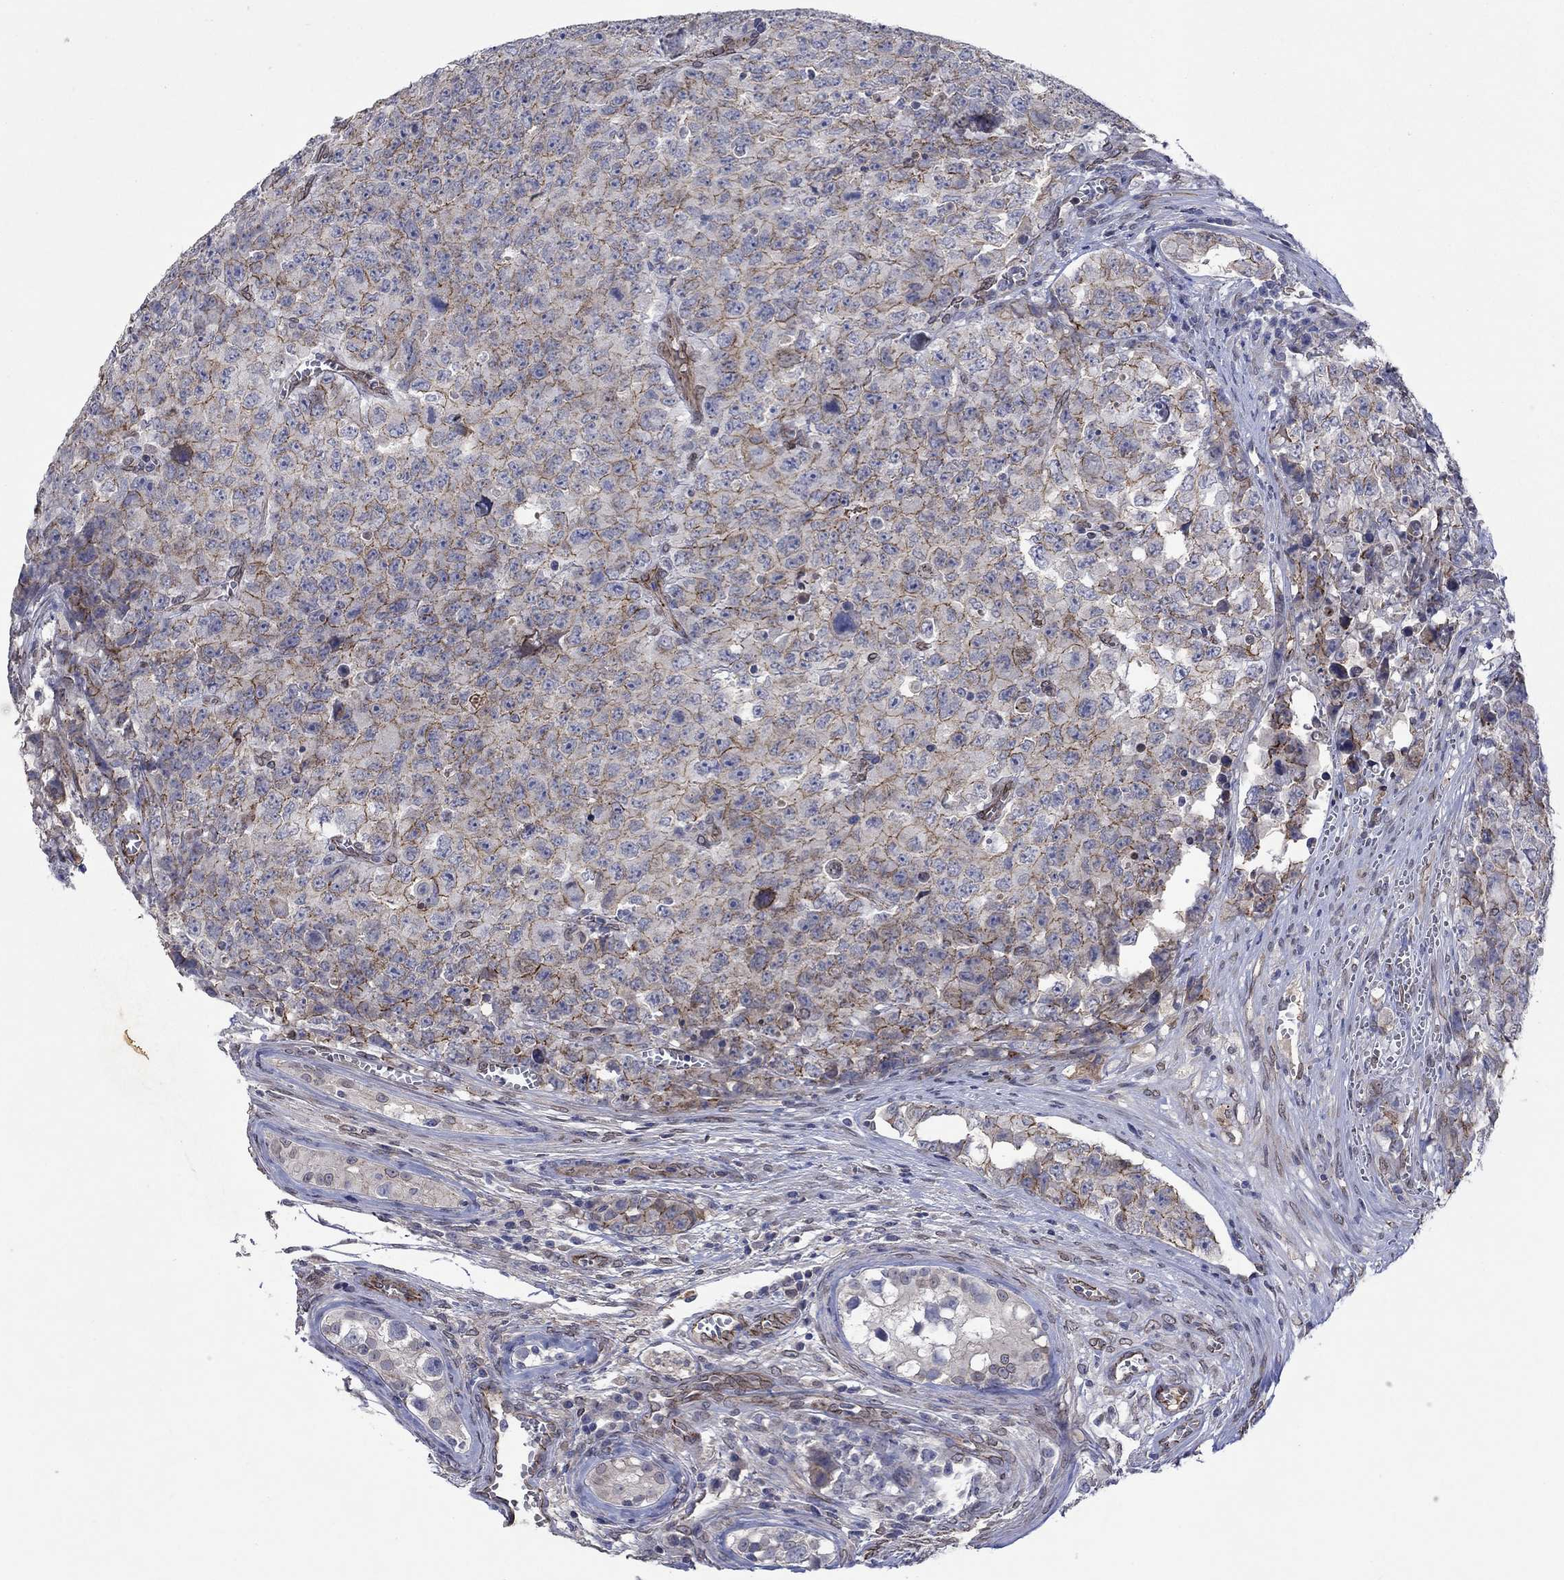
{"staining": {"intensity": "moderate", "quantity": "<25%", "location": "cytoplasmic/membranous"}, "tissue": "testis cancer", "cell_type": "Tumor cells", "image_type": "cancer", "snomed": [{"axis": "morphology", "description": "Carcinoma, Embryonal, NOS"}, {"axis": "topography", "description": "Testis"}], "caption": "Moderate cytoplasmic/membranous expression is present in about <25% of tumor cells in testis cancer (embryonal carcinoma).", "gene": "EMC9", "patient": {"sex": "male", "age": 23}}